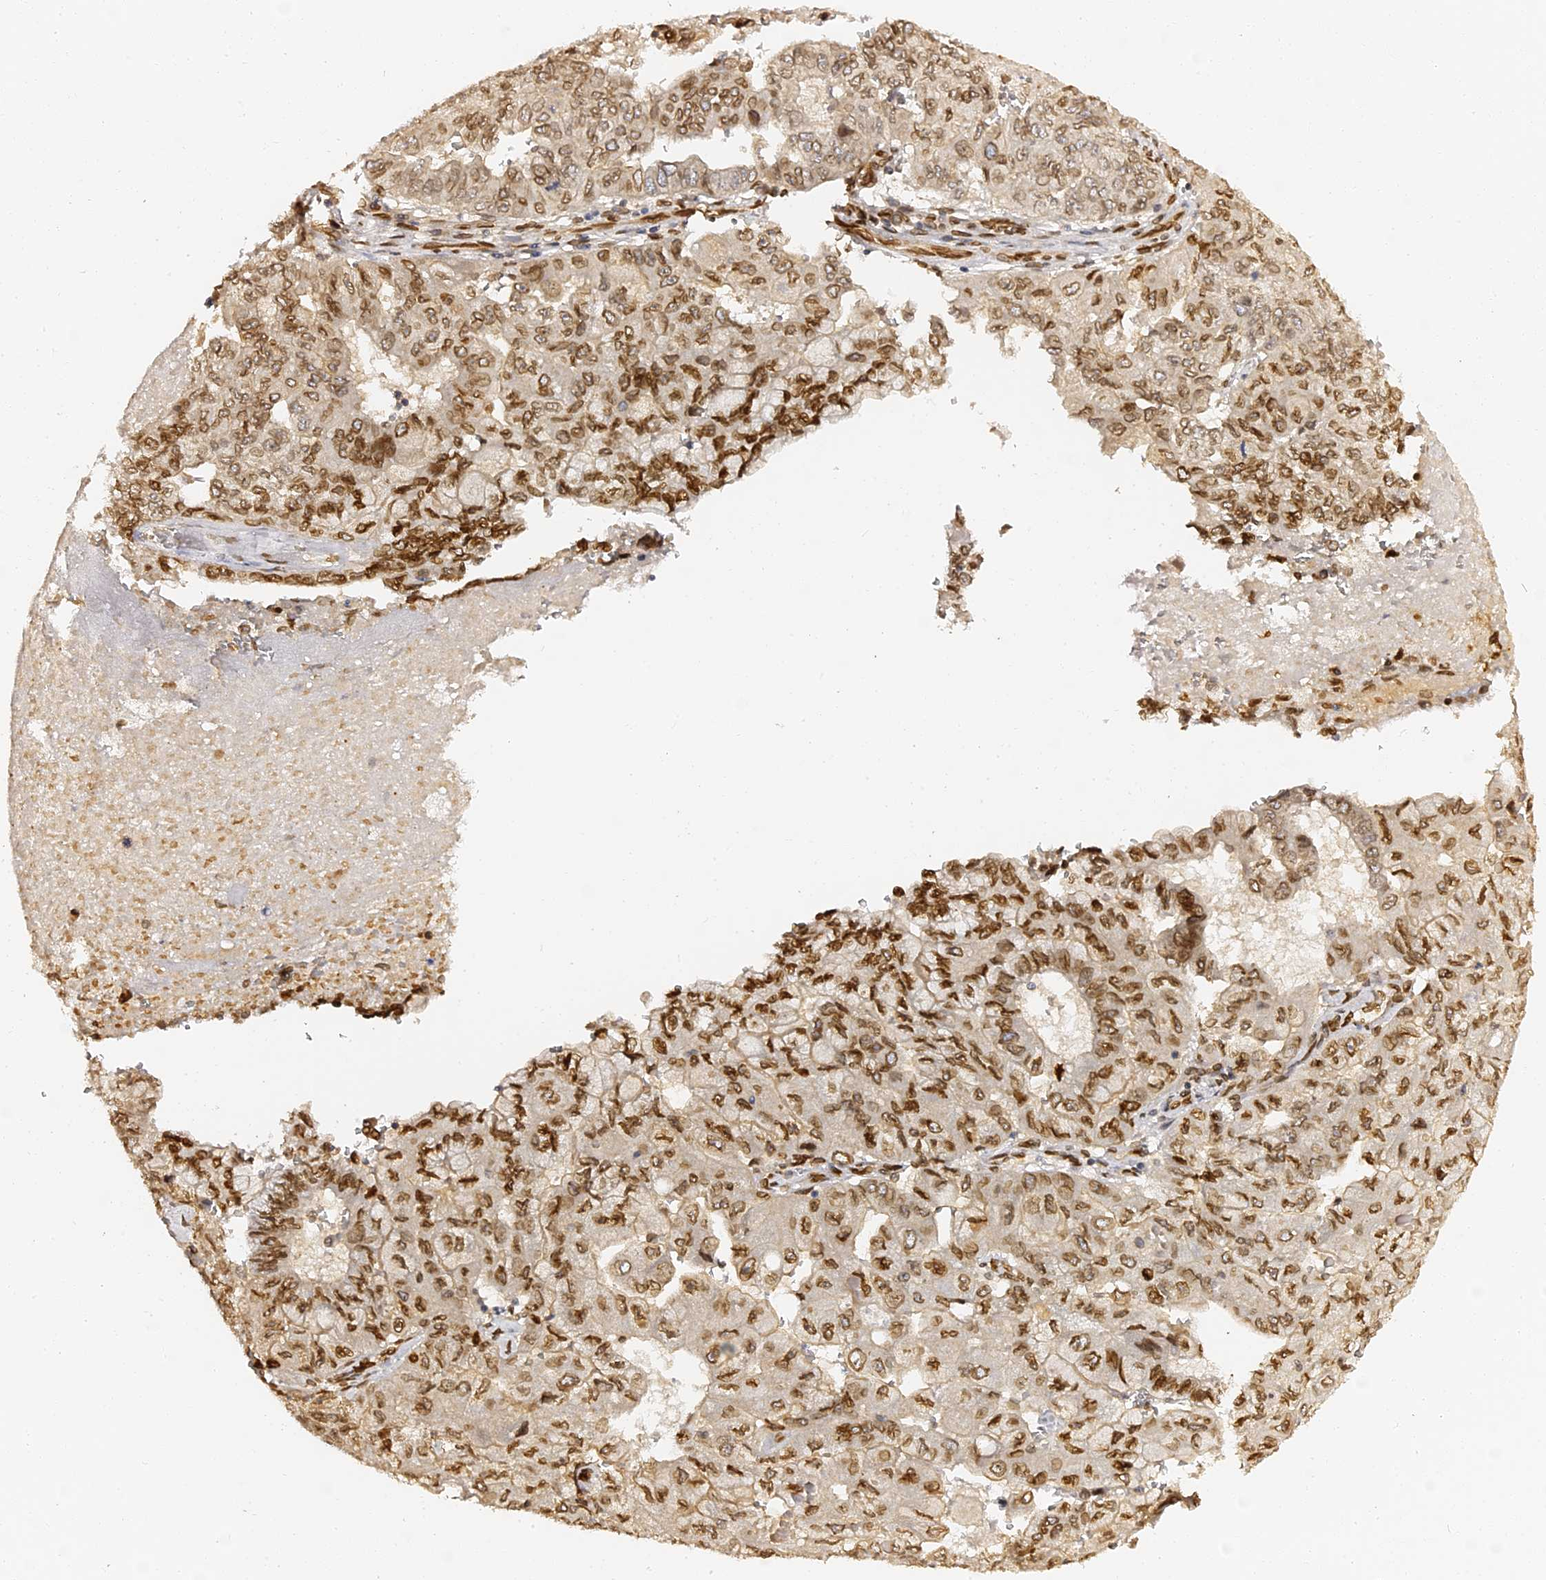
{"staining": {"intensity": "moderate", "quantity": ">75%", "location": "cytoplasmic/membranous,nuclear"}, "tissue": "pancreatic cancer", "cell_type": "Tumor cells", "image_type": "cancer", "snomed": [{"axis": "morphology", "description": "Adenocarcinoma, NOS"}, {"axis": "topography", "description": "Pancreas"}], "caption": "Protein expression analysis of pancreatic cancer demonstrates moderate cytoplasmic/membranous and nuclear positivity in approximately >75% of tumor cells.", "gene": "ANAPC5", "patient": {"sex": "male", "age": 51}}